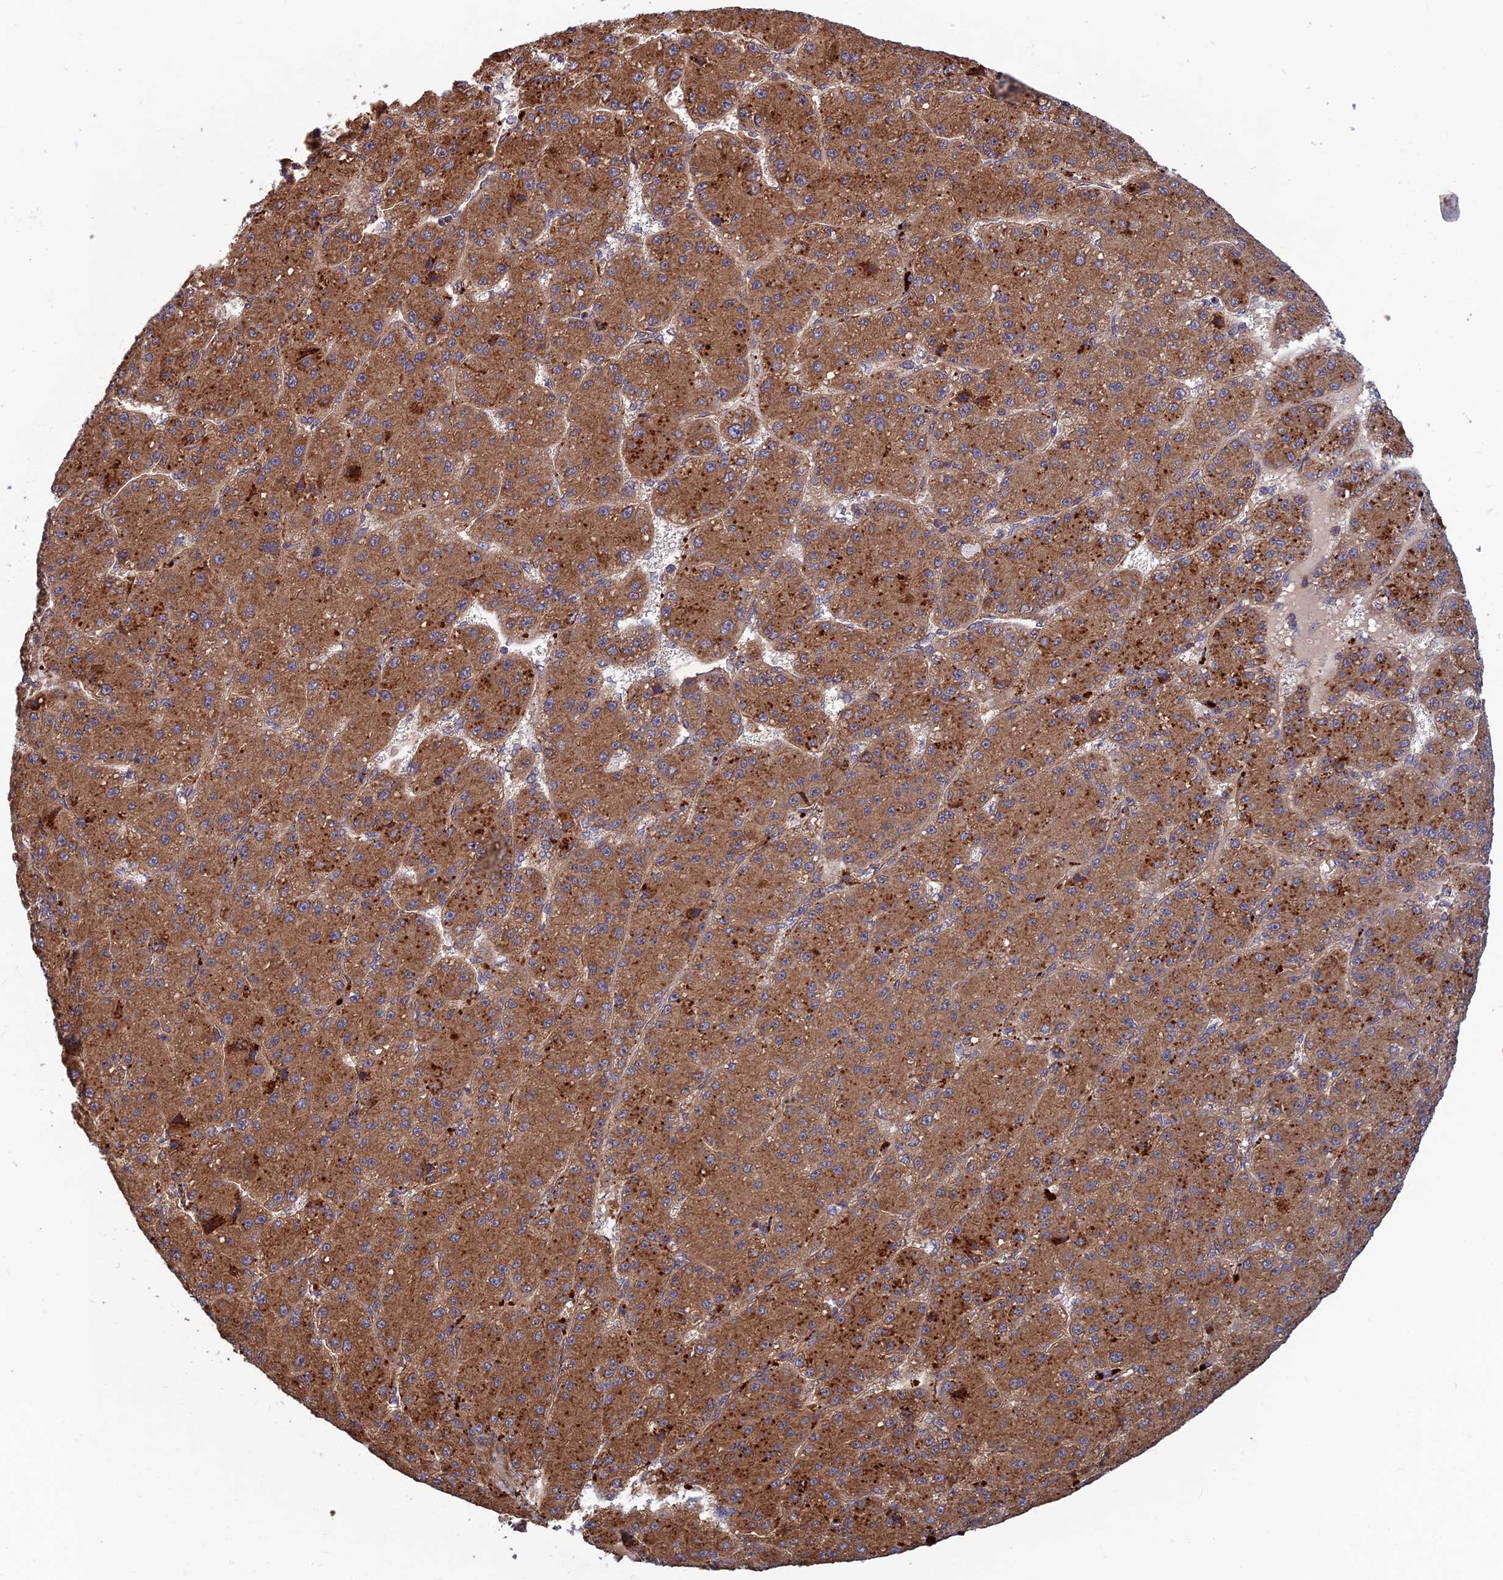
{"staining": {"intensity": "moderate", "quantity": ">75%", "location": "cytoplasmic/membranous"}, "tissue": "liver cancer", "cell_type": "Tumor cells", "image_type": "cancer", "snomed": [{"axis": "morphology", "description": "Carcinoma, Hepatocellular, NOS"}, {"axis": "topography", "description": "Liver"}], "caption": "Protein expression analysis of liver hepatocellular carcinoma shows moderate cytoplasmic/membranous expression in approximately >75% of tumor cells.", "gene": "RELCH", "patient": {"sex": "male", "age": 67}}